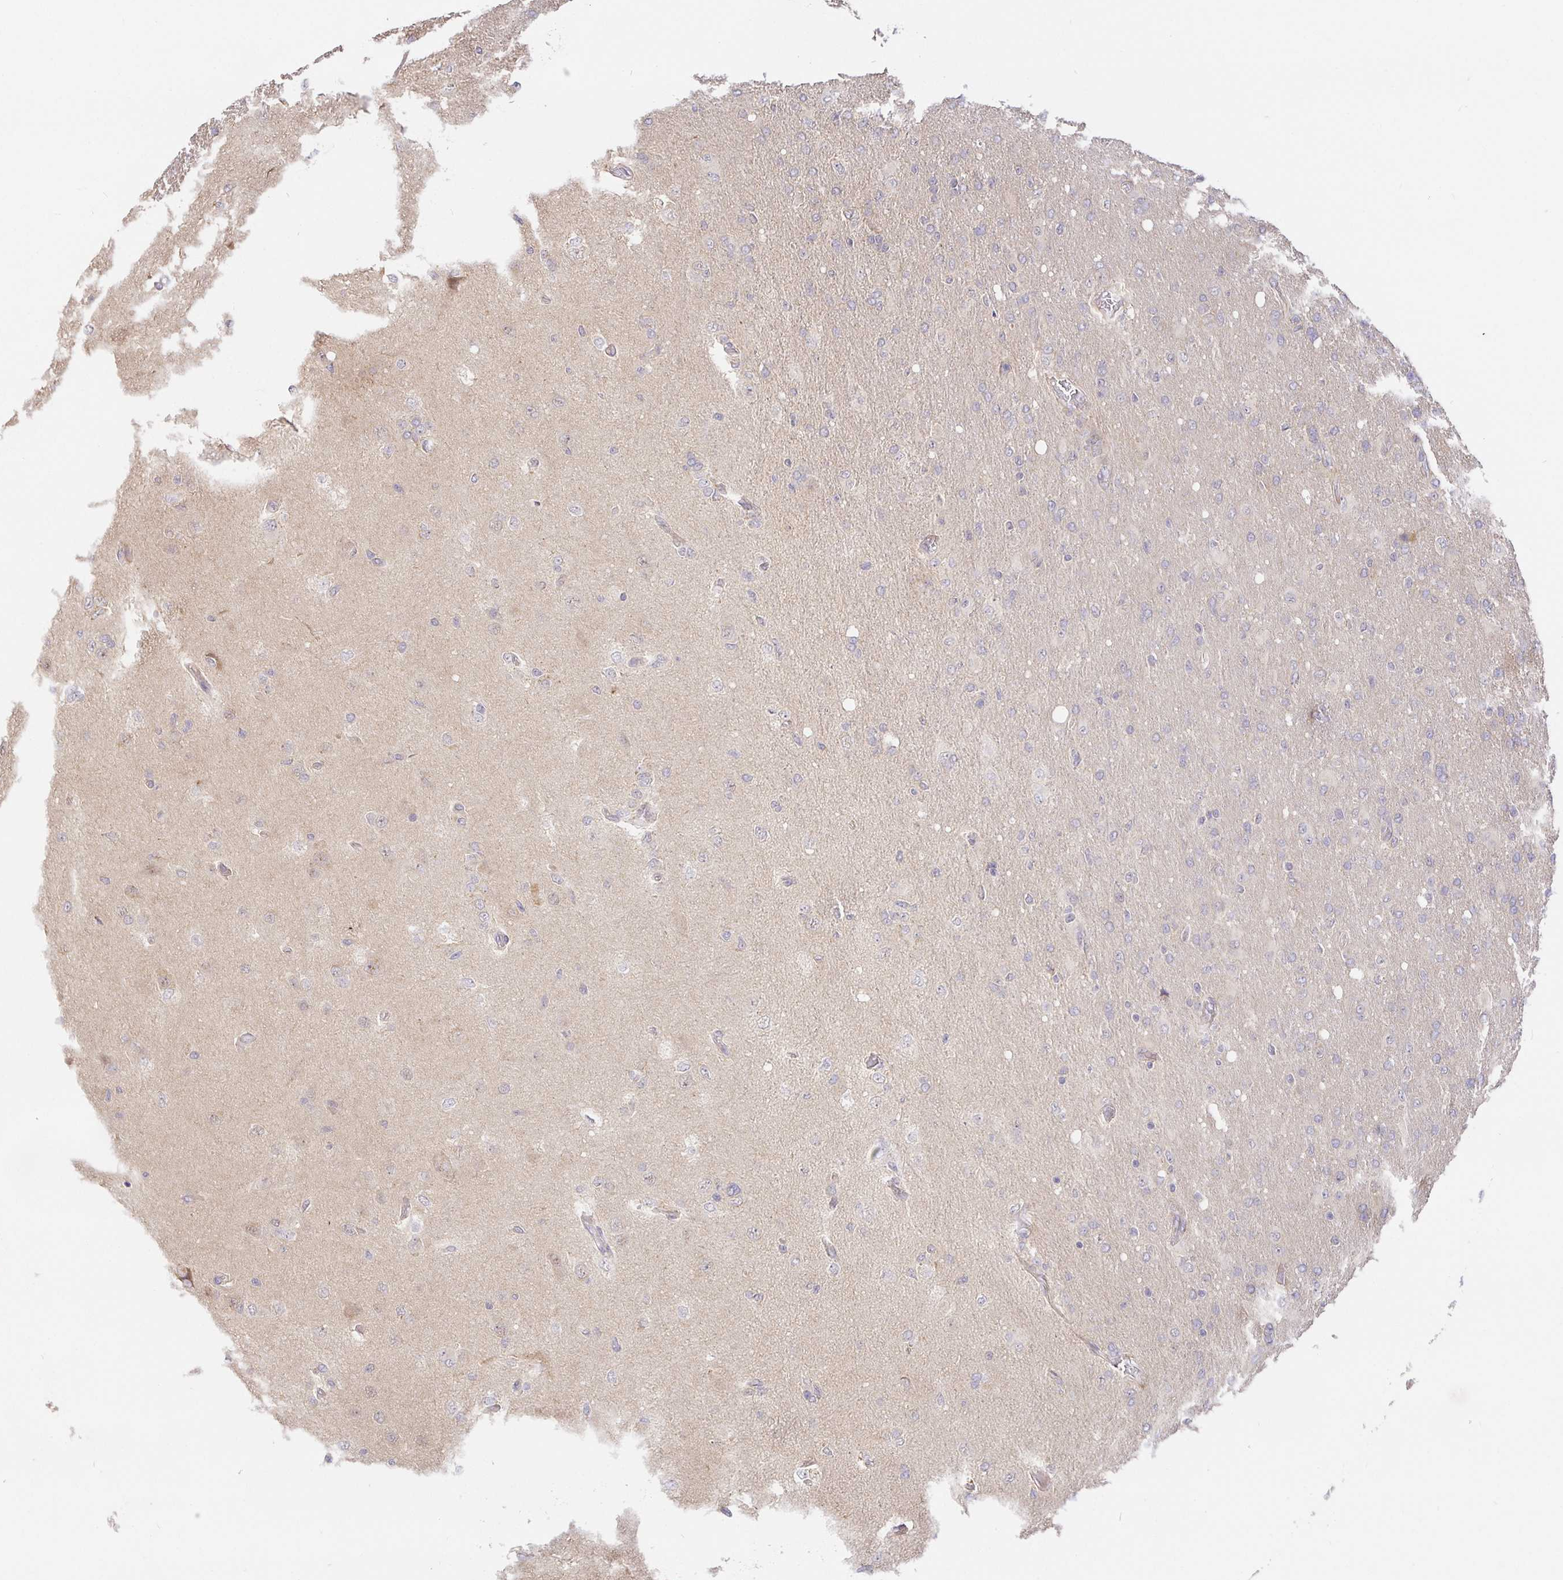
{"staining": {"intensity": "negative", "quantity": "none", "location": "none"}, "tissue": "glioma", "cell_type": "Tumor cells", "image_type": "cancer", "snomed": [{"axis": "morphology", "description": "Glioma, malignant, High grade"}, {"axis": "topography", "description": "Brain"}], "caption": "This is an IHC photomicrograph of human malignant glioma (high-grade). There is no expression in tumor cells.", "gene": "ZDHHC11", "patient": {"sex": "male", "age": 53}}